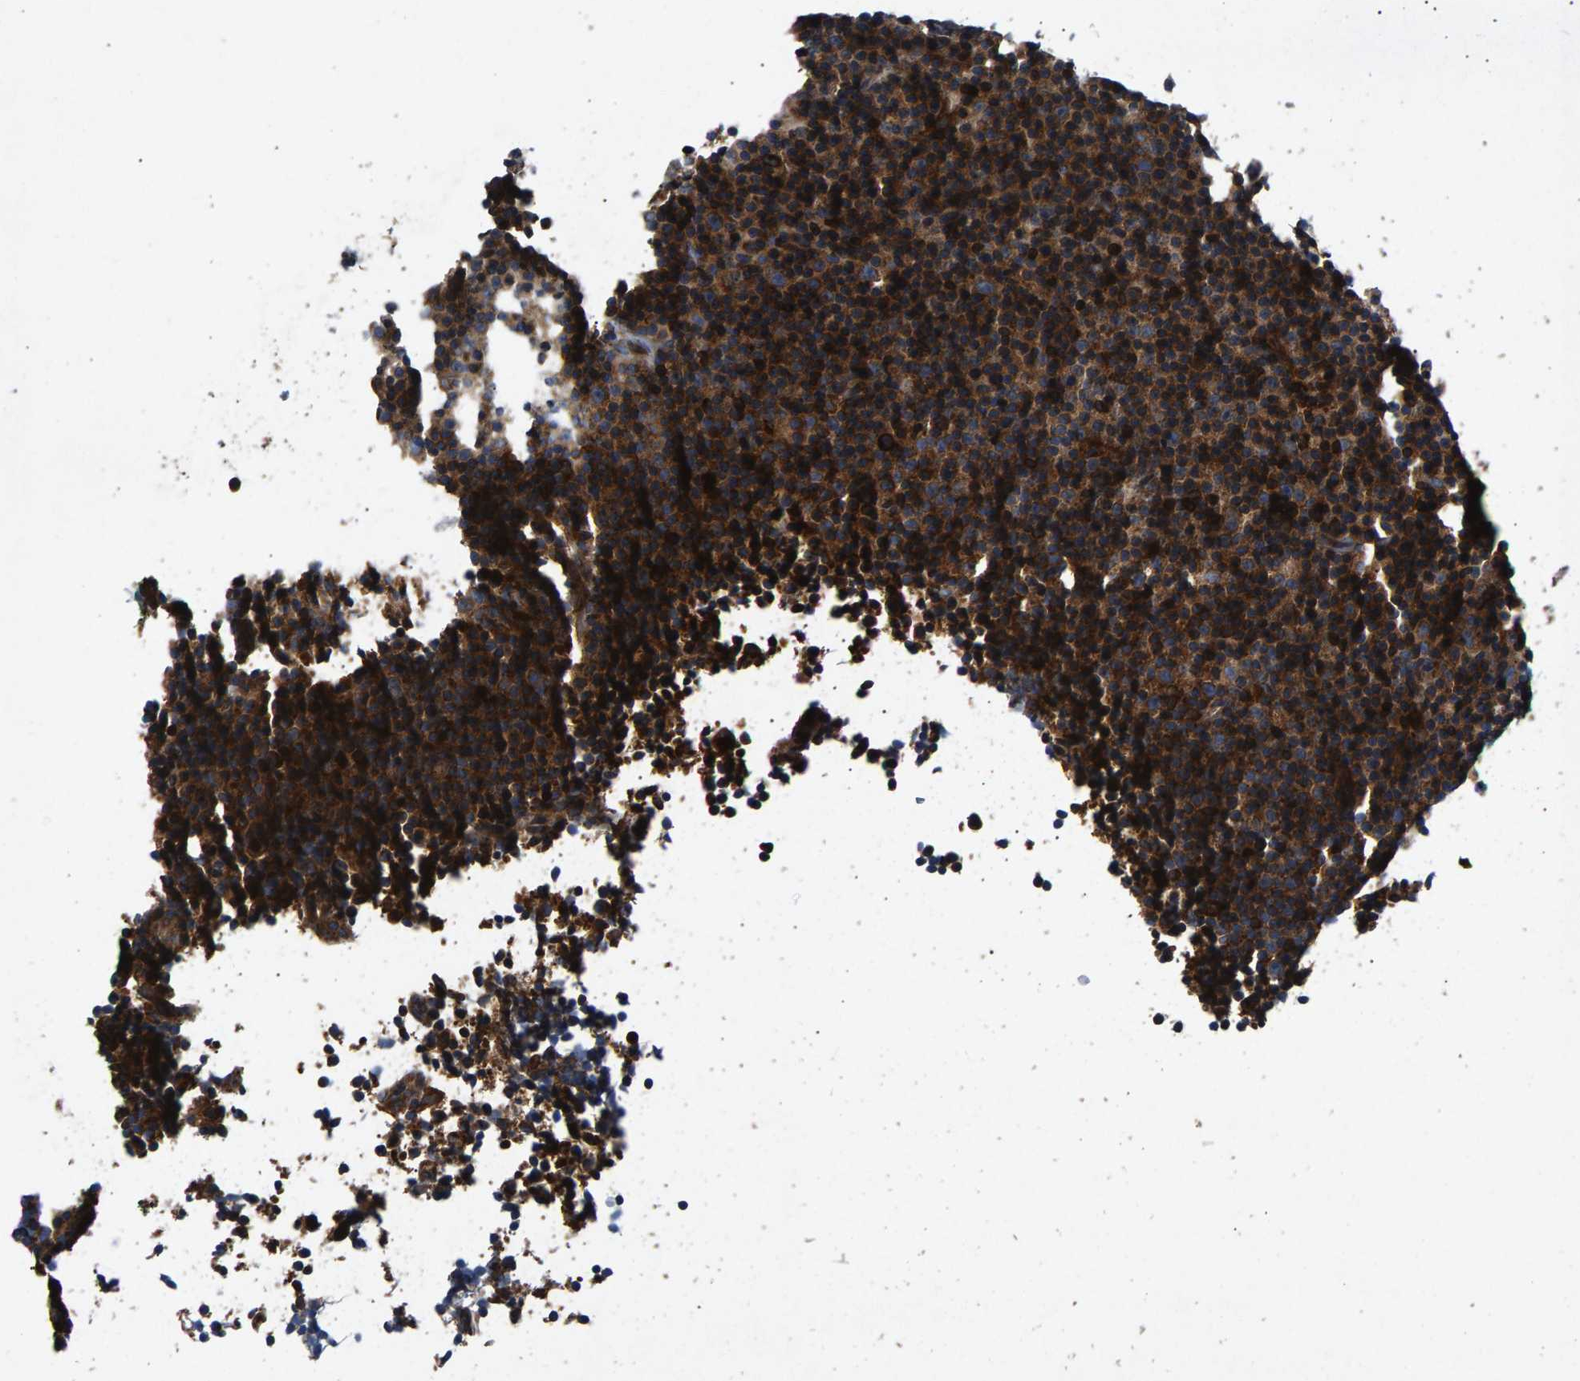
{"staining": {"intensity": "strong", "quantity": ">75%", "location": "cytoplasmic/membranous"}, "tissue": "lymphoma", "cell_type": "Tumor cells", "image_type": "cancer", "snomed": [{"axis": "morphology", "description": "Malignant lymphoma, non-Hodgkin's type, Low grade"}, {"axis": "topography", "description": "Lymph node"}], "caption": "A histopathology image of human low-grade malignant lymphoma, non-Hodgkin's type stained for a protein exhibits strong cytoplasmic/membranous brown staining in tumor cells.", "gene": "LPCAT1", "patient": {"sex": "female", "age": 67}}